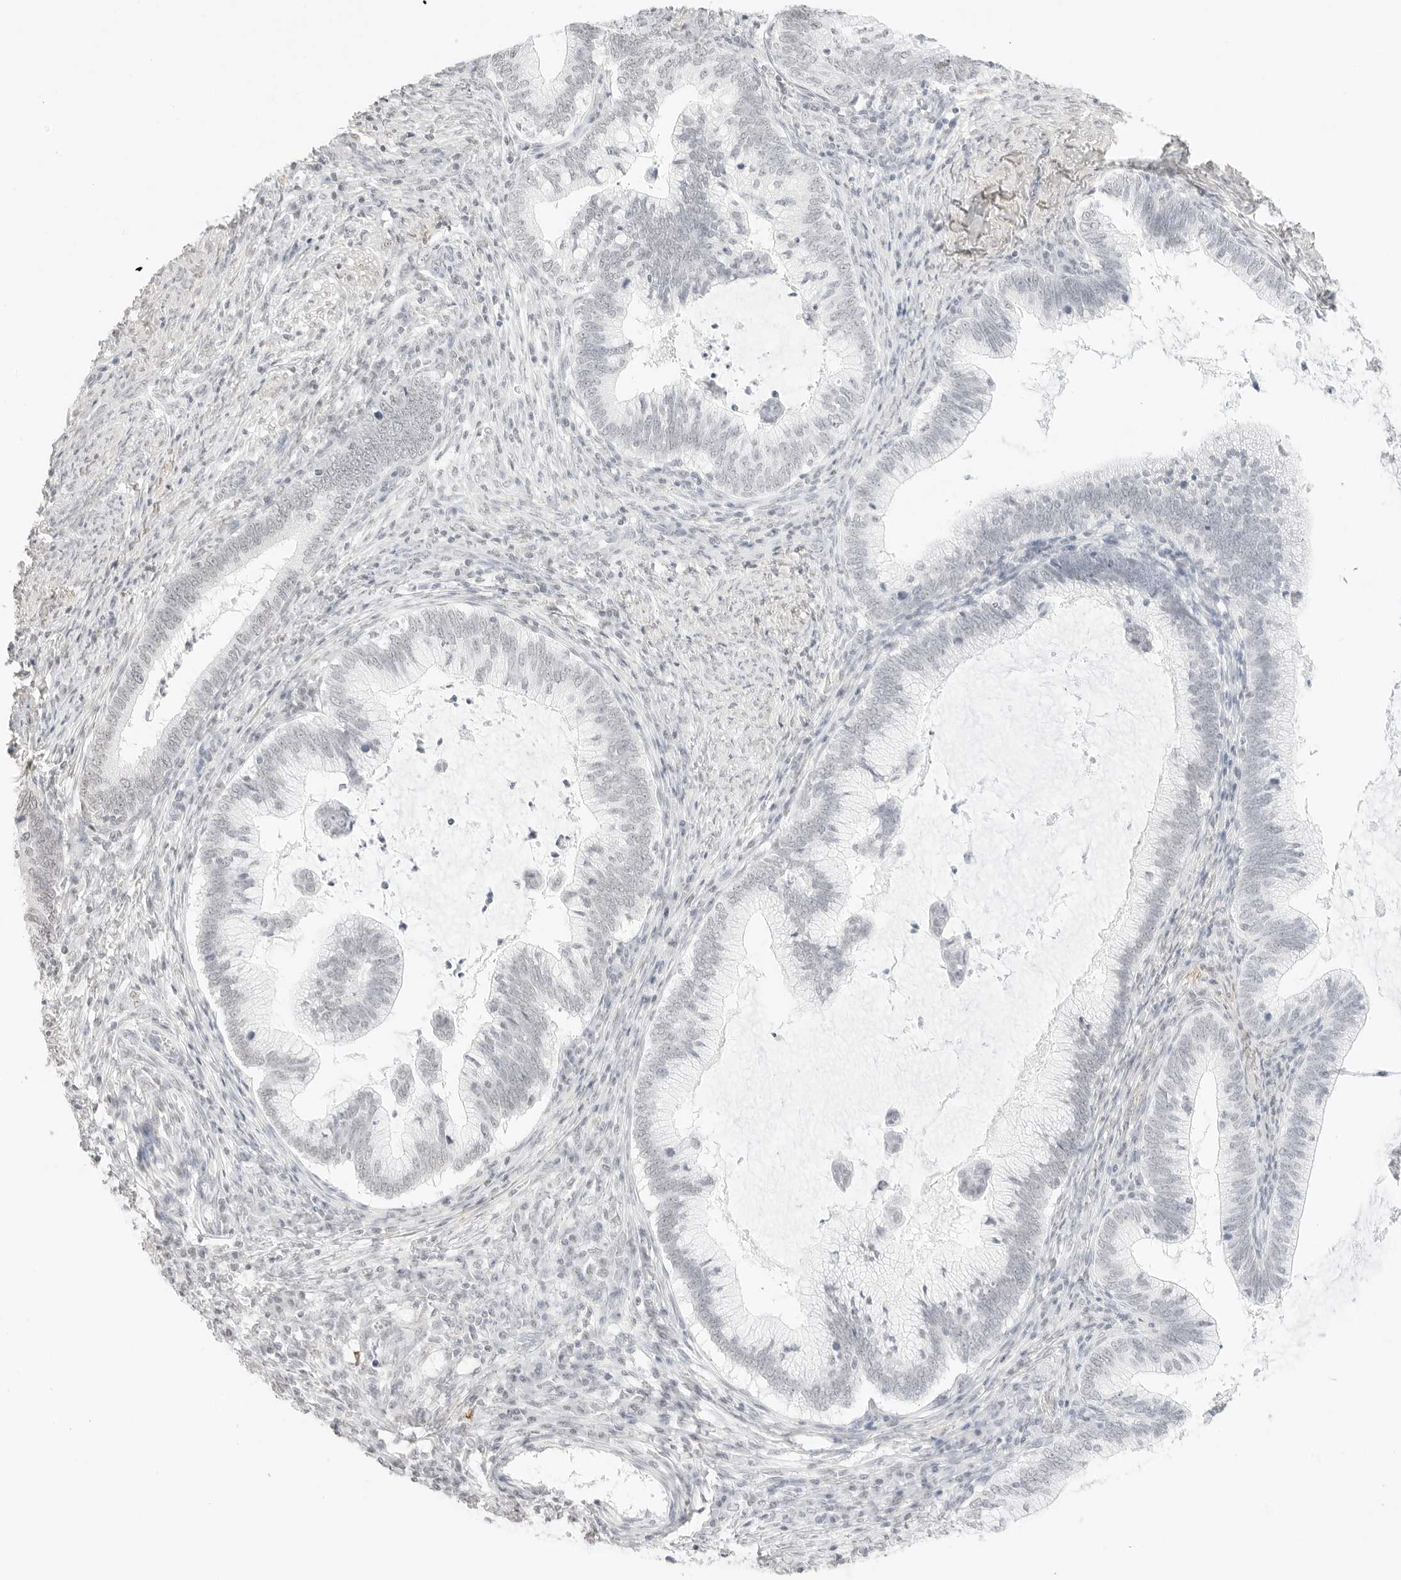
{"staining": {"intensity": "negative", "quantity": "none", "location": "none"}, "tissue": "cervical cancer", "cell_type": "Tumor cells", "image_type": "cancer", "snomed": [{"axis": "morphology", "description": "Adenocarcinoma, NOS"}, {"axis": "topography", "description": "Cervix"}], "caption": "Immunohistochemistry (IHC) of cervical adenocarcinoma reveals no staining in tumor cells. (DAB (3,3'-diaminobenzidine) IHC with hematoxylin counter stain).", "gene": "FBLN5", "patient": {"sex": "female", "age": 36}}